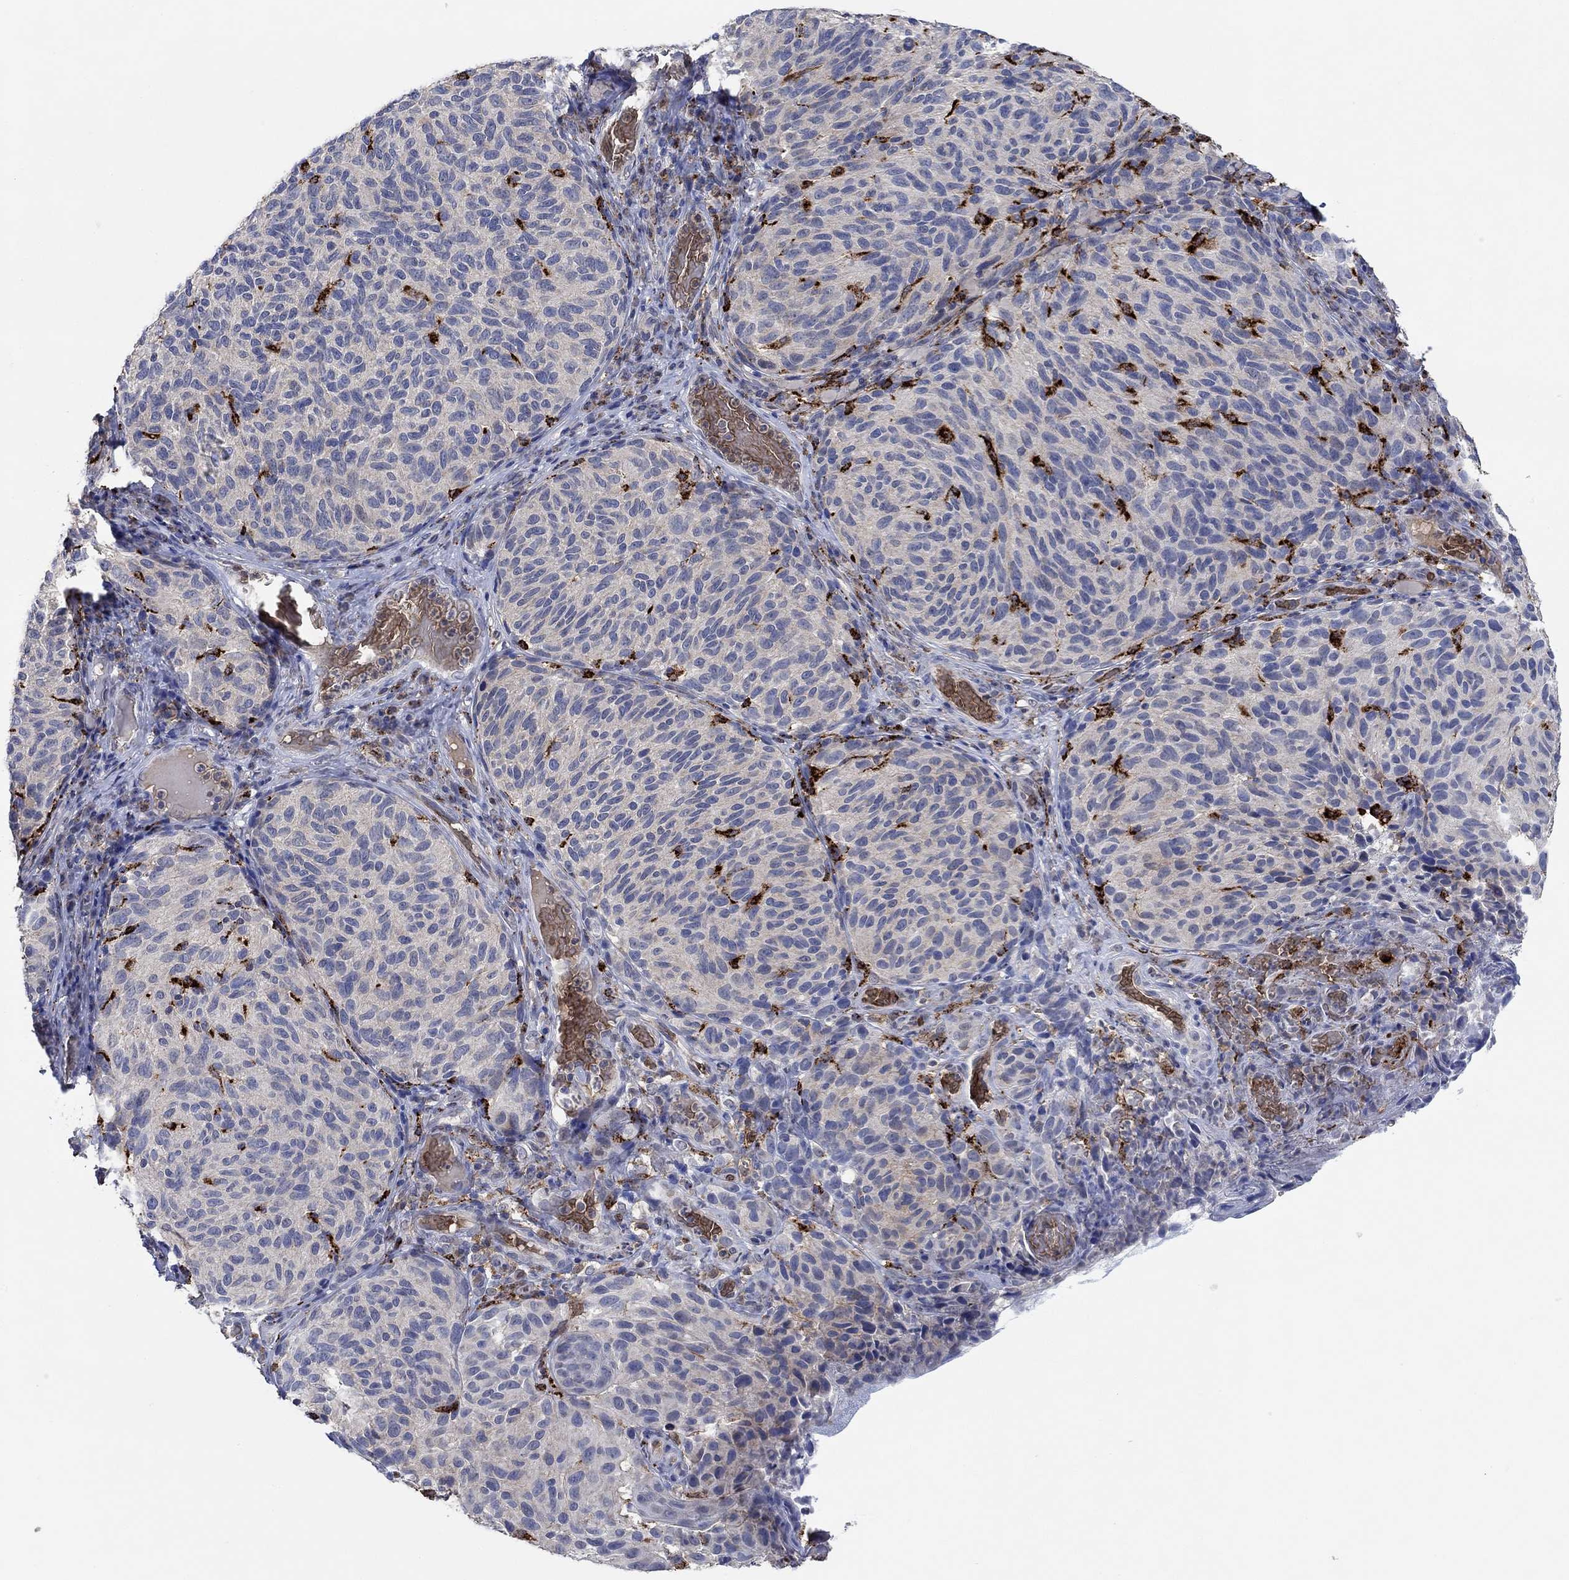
{"staining": {"intensity": "negative", "quantity": "none", "location": "none"}, "tissue": "melanoma", "cell_type": "Tumor cells", "image_type": "cancer", "snomed": [{"axis": "morphology", "description": "Malignant melanoma, NOS"}, {"axis": "topography", "description": "Skin"}], "caption": "High magnification brightfield microscopy of malignant melanoma stained with DAB (3,3'-diaminobenzidine) (brown) and counterstained with hematoxylin (blue): tumor cells show no significant positivity.", "gene": "MPP1", "patient": {"sex": "female", "age": 73}}